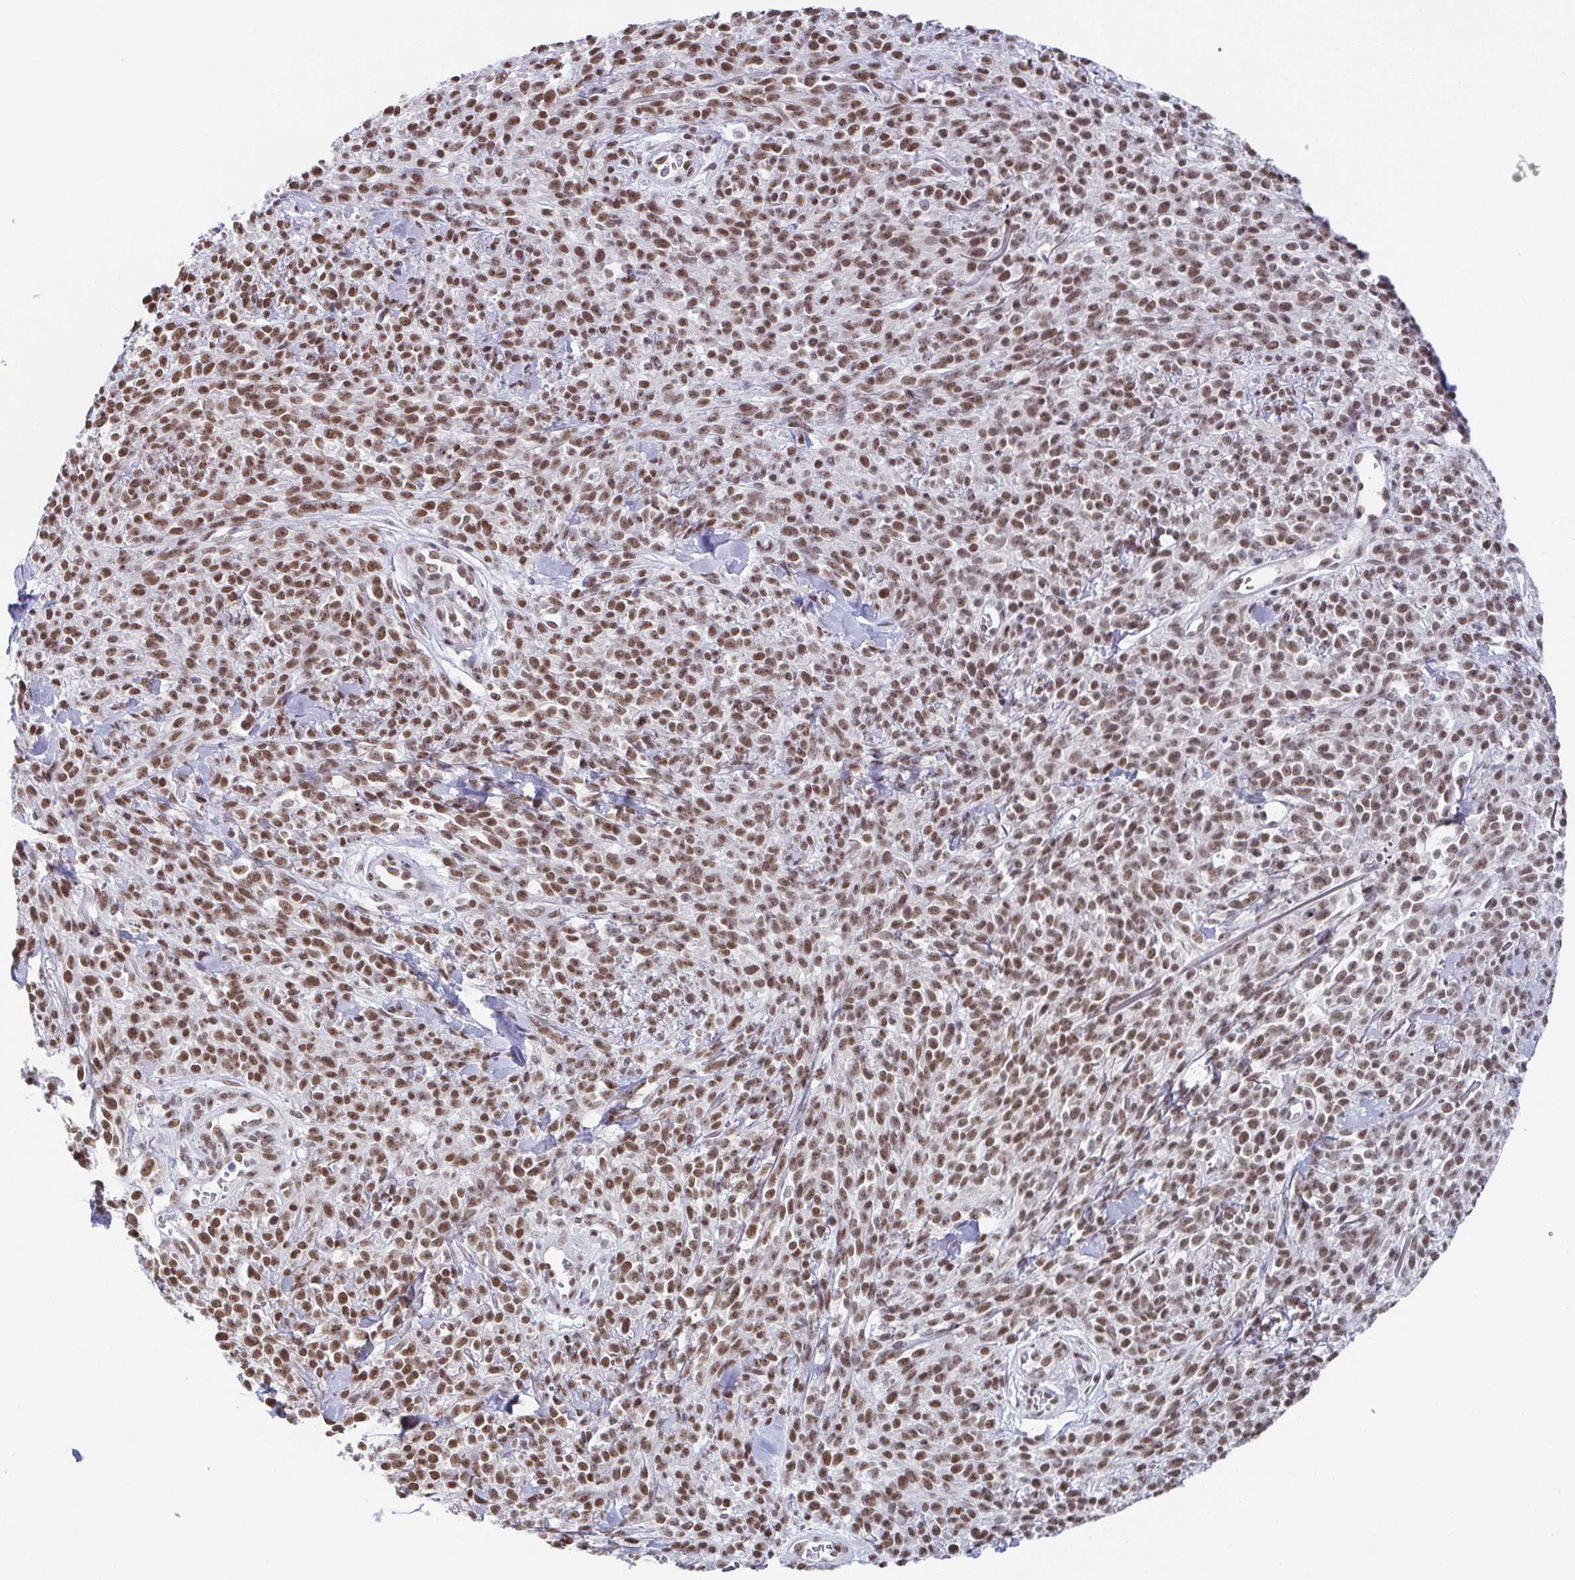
{"staining": {"intensity": "moderate", "quantity": ">75%", "location": "nuclear"}, "tissue": "melanoma", "cell_type": "Tumor cells", "image_type": "cancer", "snomed": [{"axis": "morphology", "description": "Malignant melanoma, NOS"}, {"axis": "topography", "description": "Skin"}, {"axis": "topography", "description": "Skin of trunk"}], "caption": "About >75% of tumor cells in malignant melanoma display moderate nuclear protein expression as visualized by brown immunohistochemical staining.", "gene": "SLC7A10", "patient": {"sex": "male", "age": 74}}